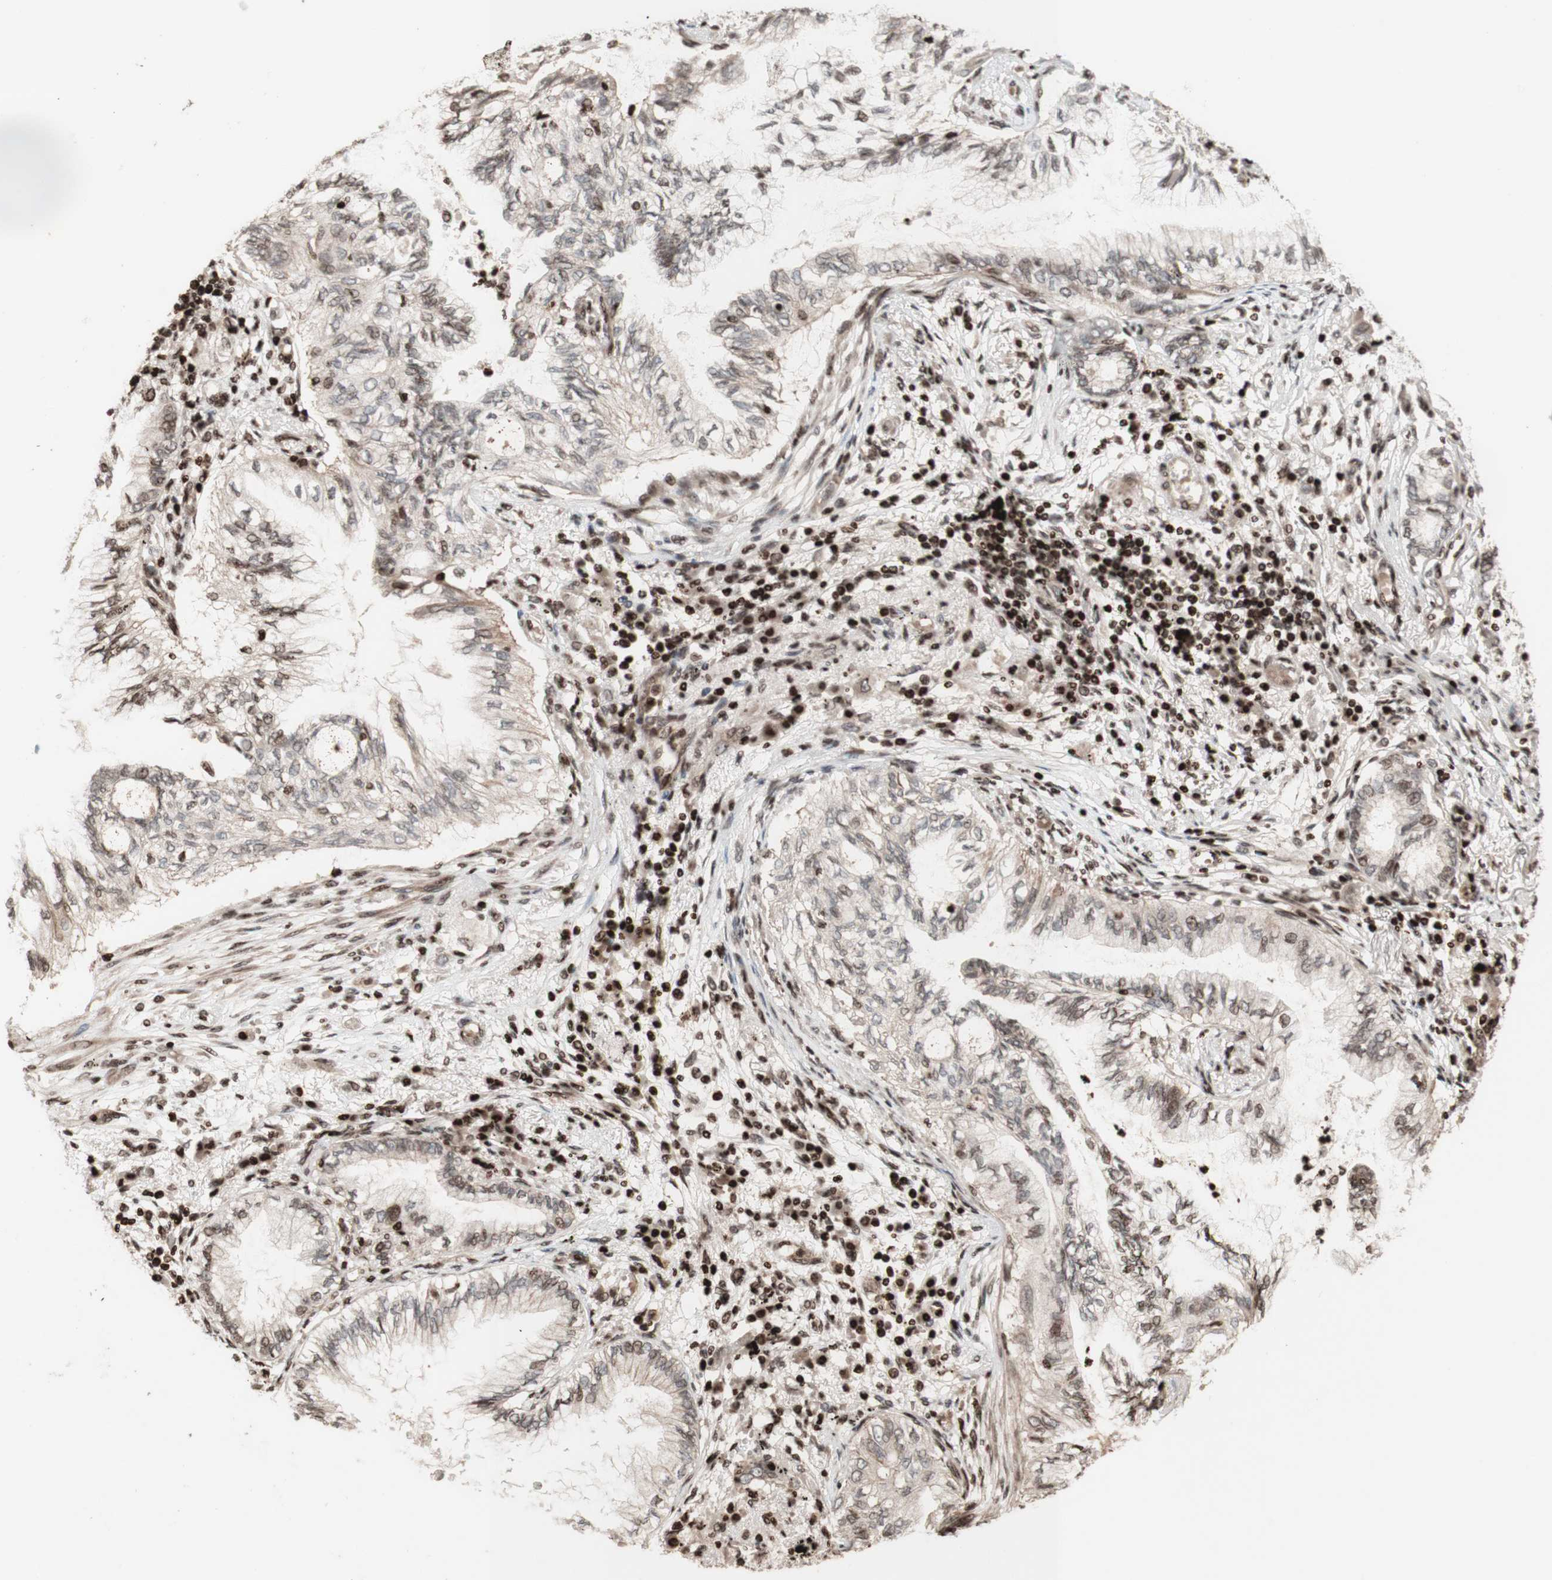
{"staining": {"intensity": "negative", "quantity": "none", "location": "none"}, "tissue": "lung cancer", "cell_type": "Tumor cells", "image_type": "cancer", "snomed": [{"axis": "morphology", "description": "Normal tissue, NOS"}, {"axis": "morphology", "description": "Adenocarcinoma, NOS"}, {"axis": "topography", "description": "Bronchus"}, {"axis": "topography", "description": "Lung"}], "caption": "Human adenocarcinoma (lung) stained for a protein using immunohistochemistry shows no positivity in tumor cells.", "gene": "POLA1", "patient": {"sex": "female", "age": 70}}